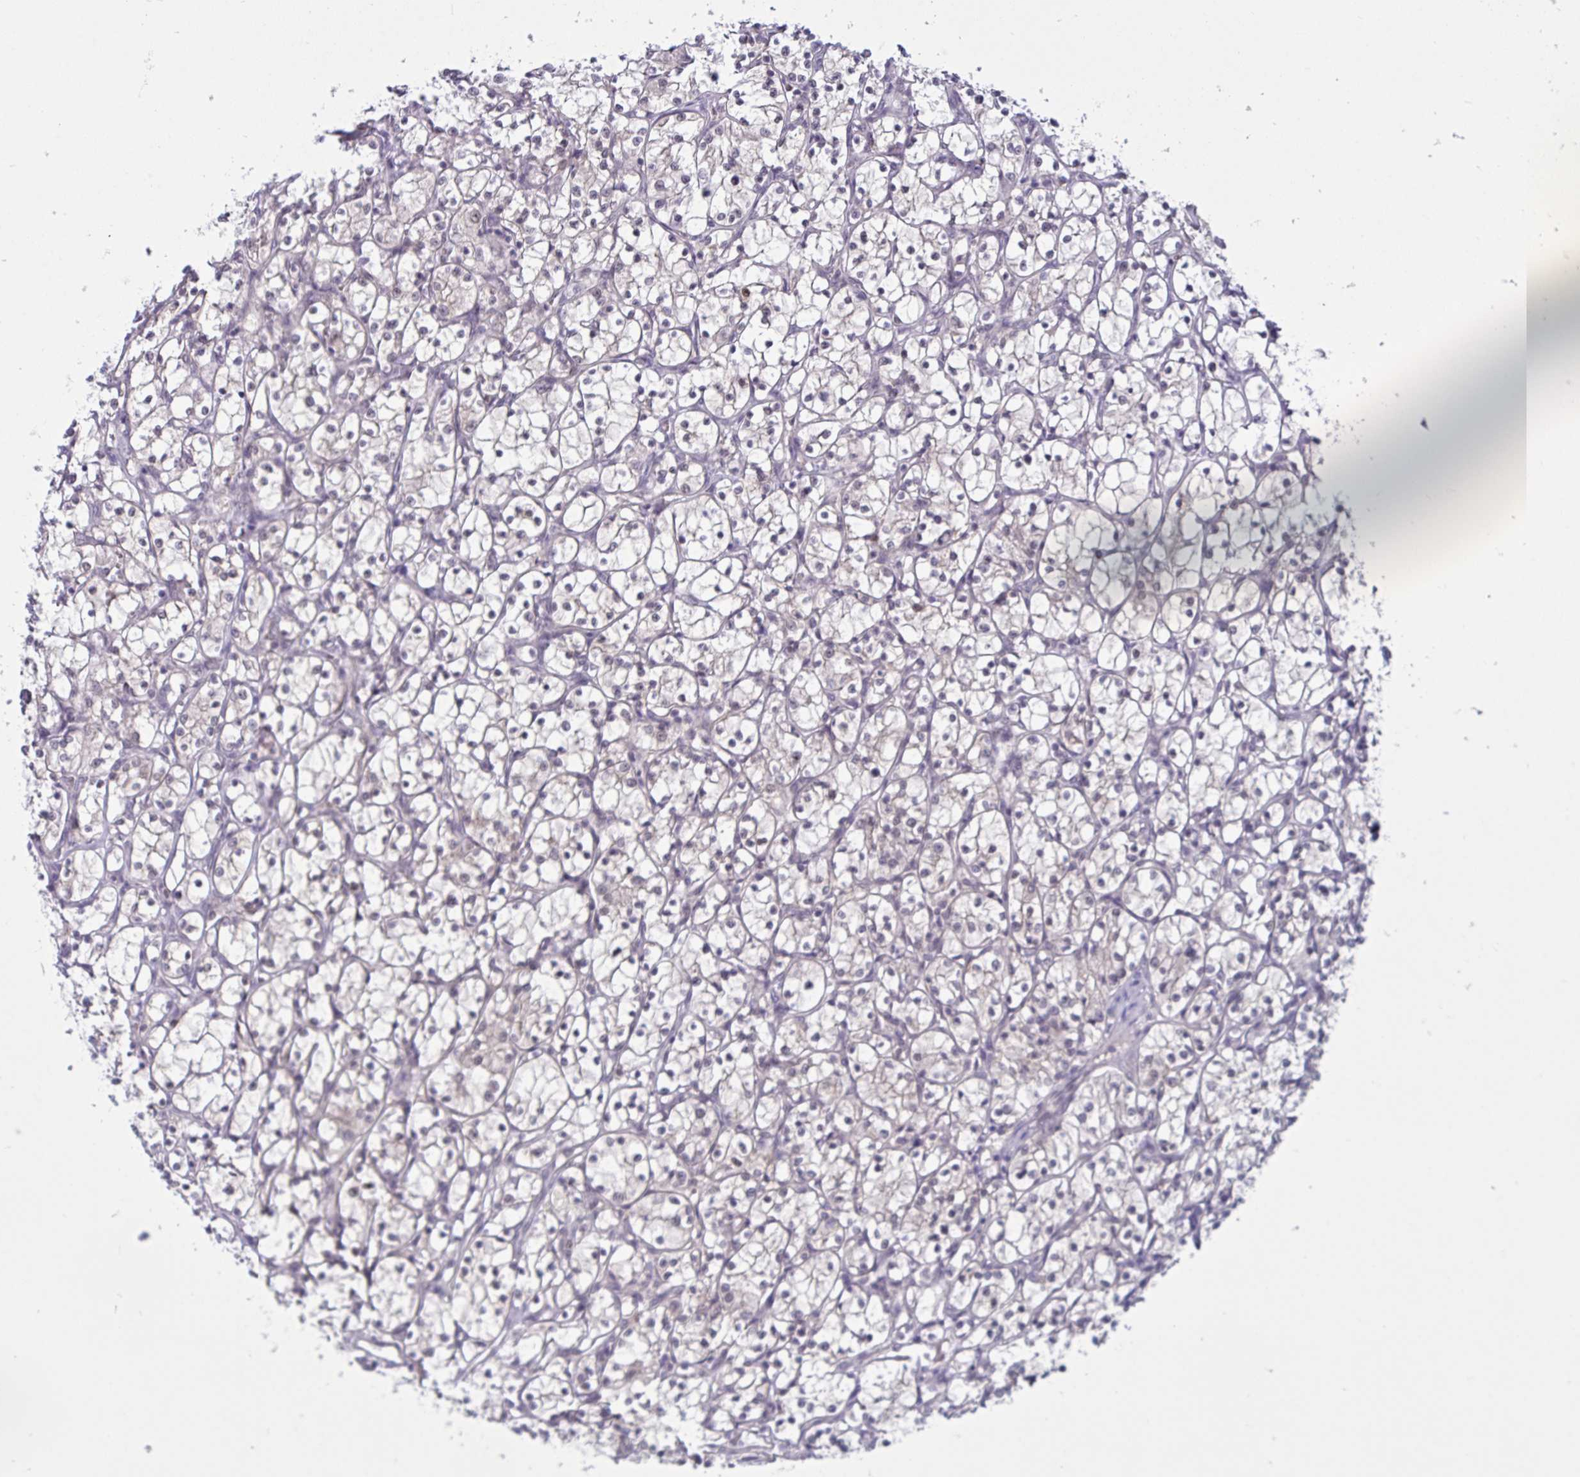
{"staining": {"intensity": "weak", "quantity": "<25%", "location": "cytoplasmic/membranous"}, "tissue": "renal cancer", "cell_type": "Tumor cells", "image_type": "cancer", "snomed": [{"axis": "morphology", "description": "Adenocarcinoma, NOS"}, {"axis": "topography", "description": "Kidney"}], "caption": "Image shows no protein expression in tumor cells of renal cancer tissue.", "gene": "TSN", "patient": {"sex": "female", "age": 69}}